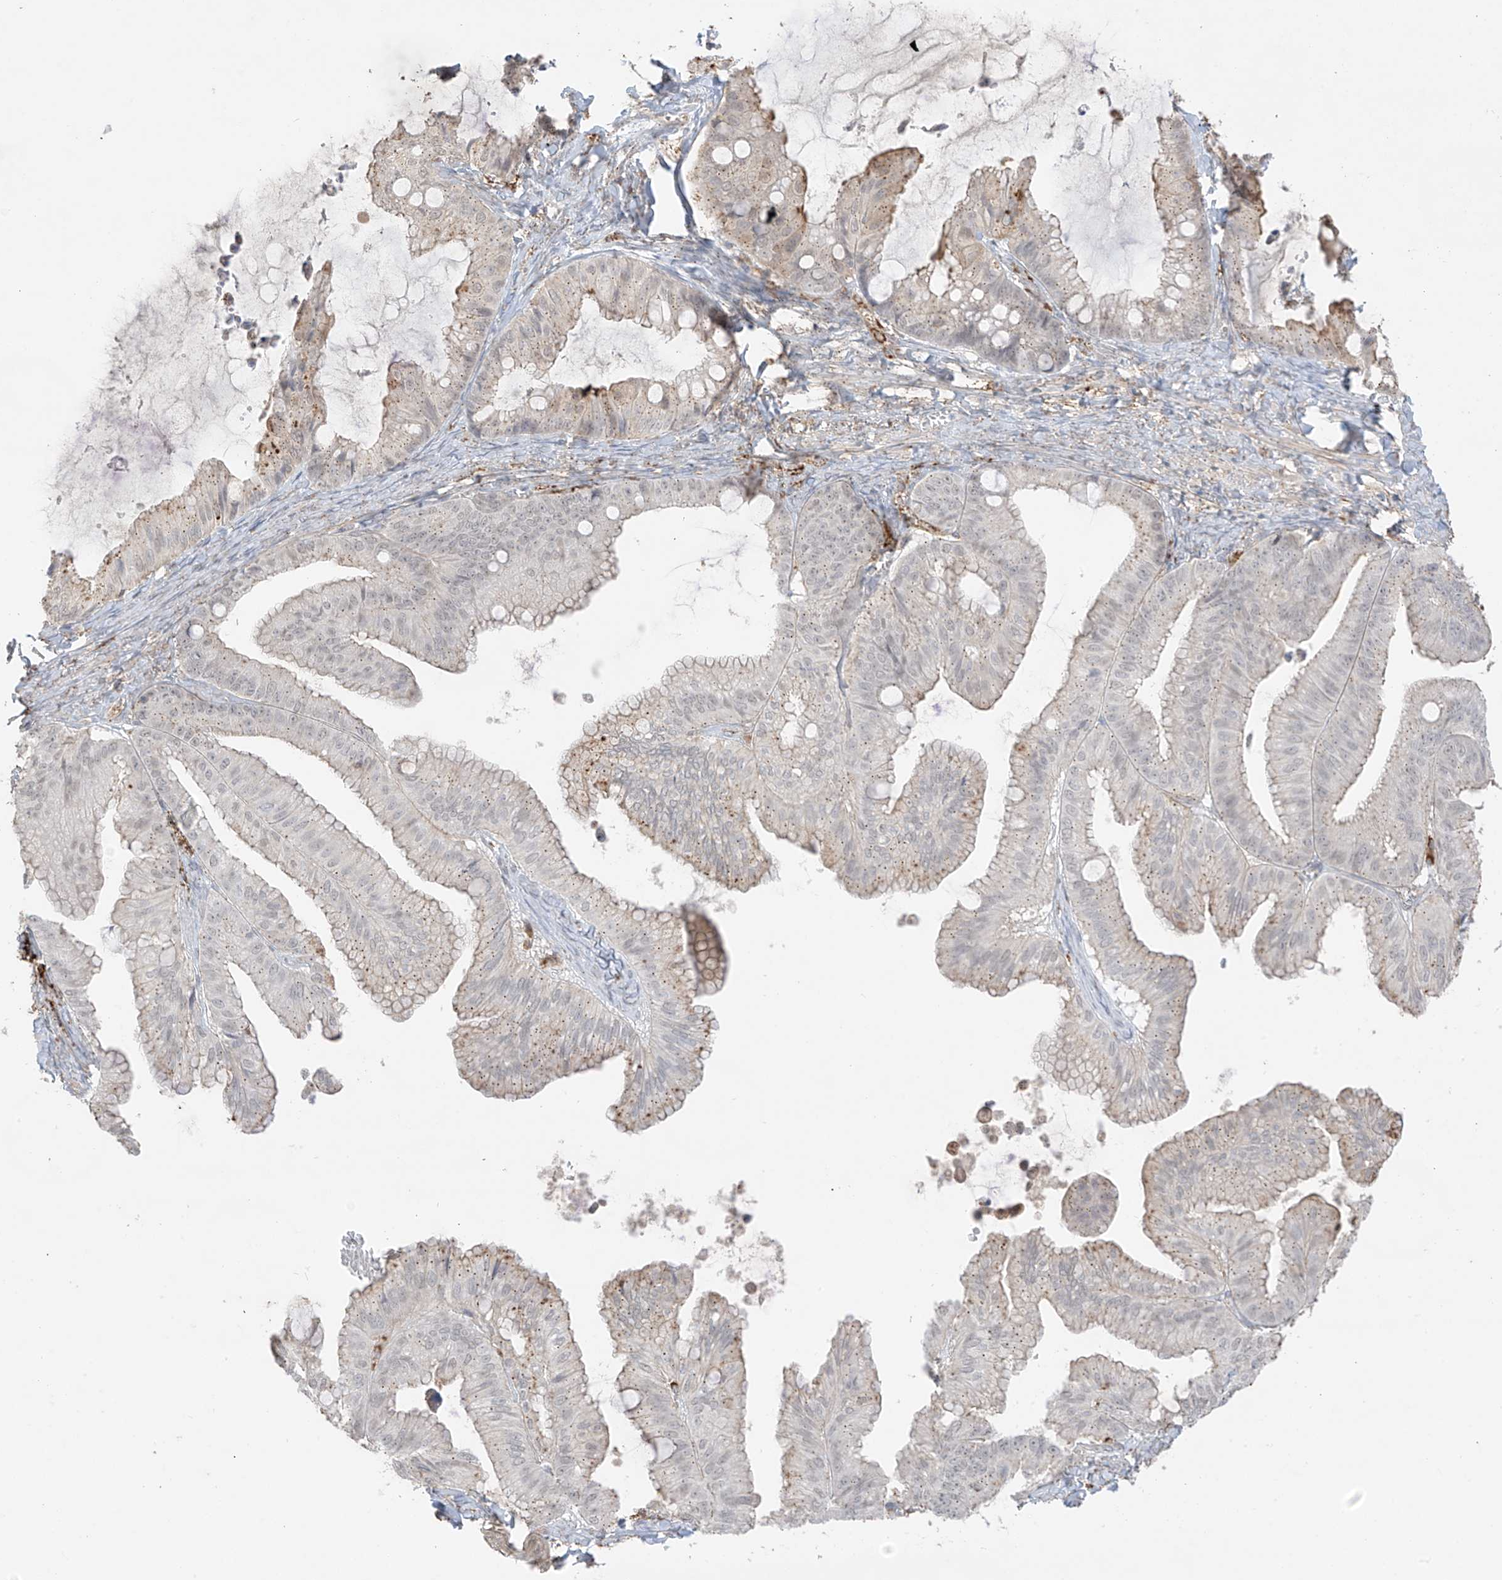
{"staining": {"intensity": "moderate", "quantity": "25%-75%", "location": "cytoplasmic/membranous"}, "tissue": "ovarian cancer", "cell_type": "Tumor cells", "image_type": "cancer", "snomed": [{"axis": "morphology", "description": "Cystadenocarcinoma, mucinous, NOS"}, {"axis": "topography", "description": "Ovary"}], "caption": "Ovarian cancer tissue shows moderate cytoplasmic/membranous expression in approximately 25%-75% of tumor cells, visualized by immunohistochemistry.", "gene": "N4BP3", "patient": {"sex": "female", "age": 71}}